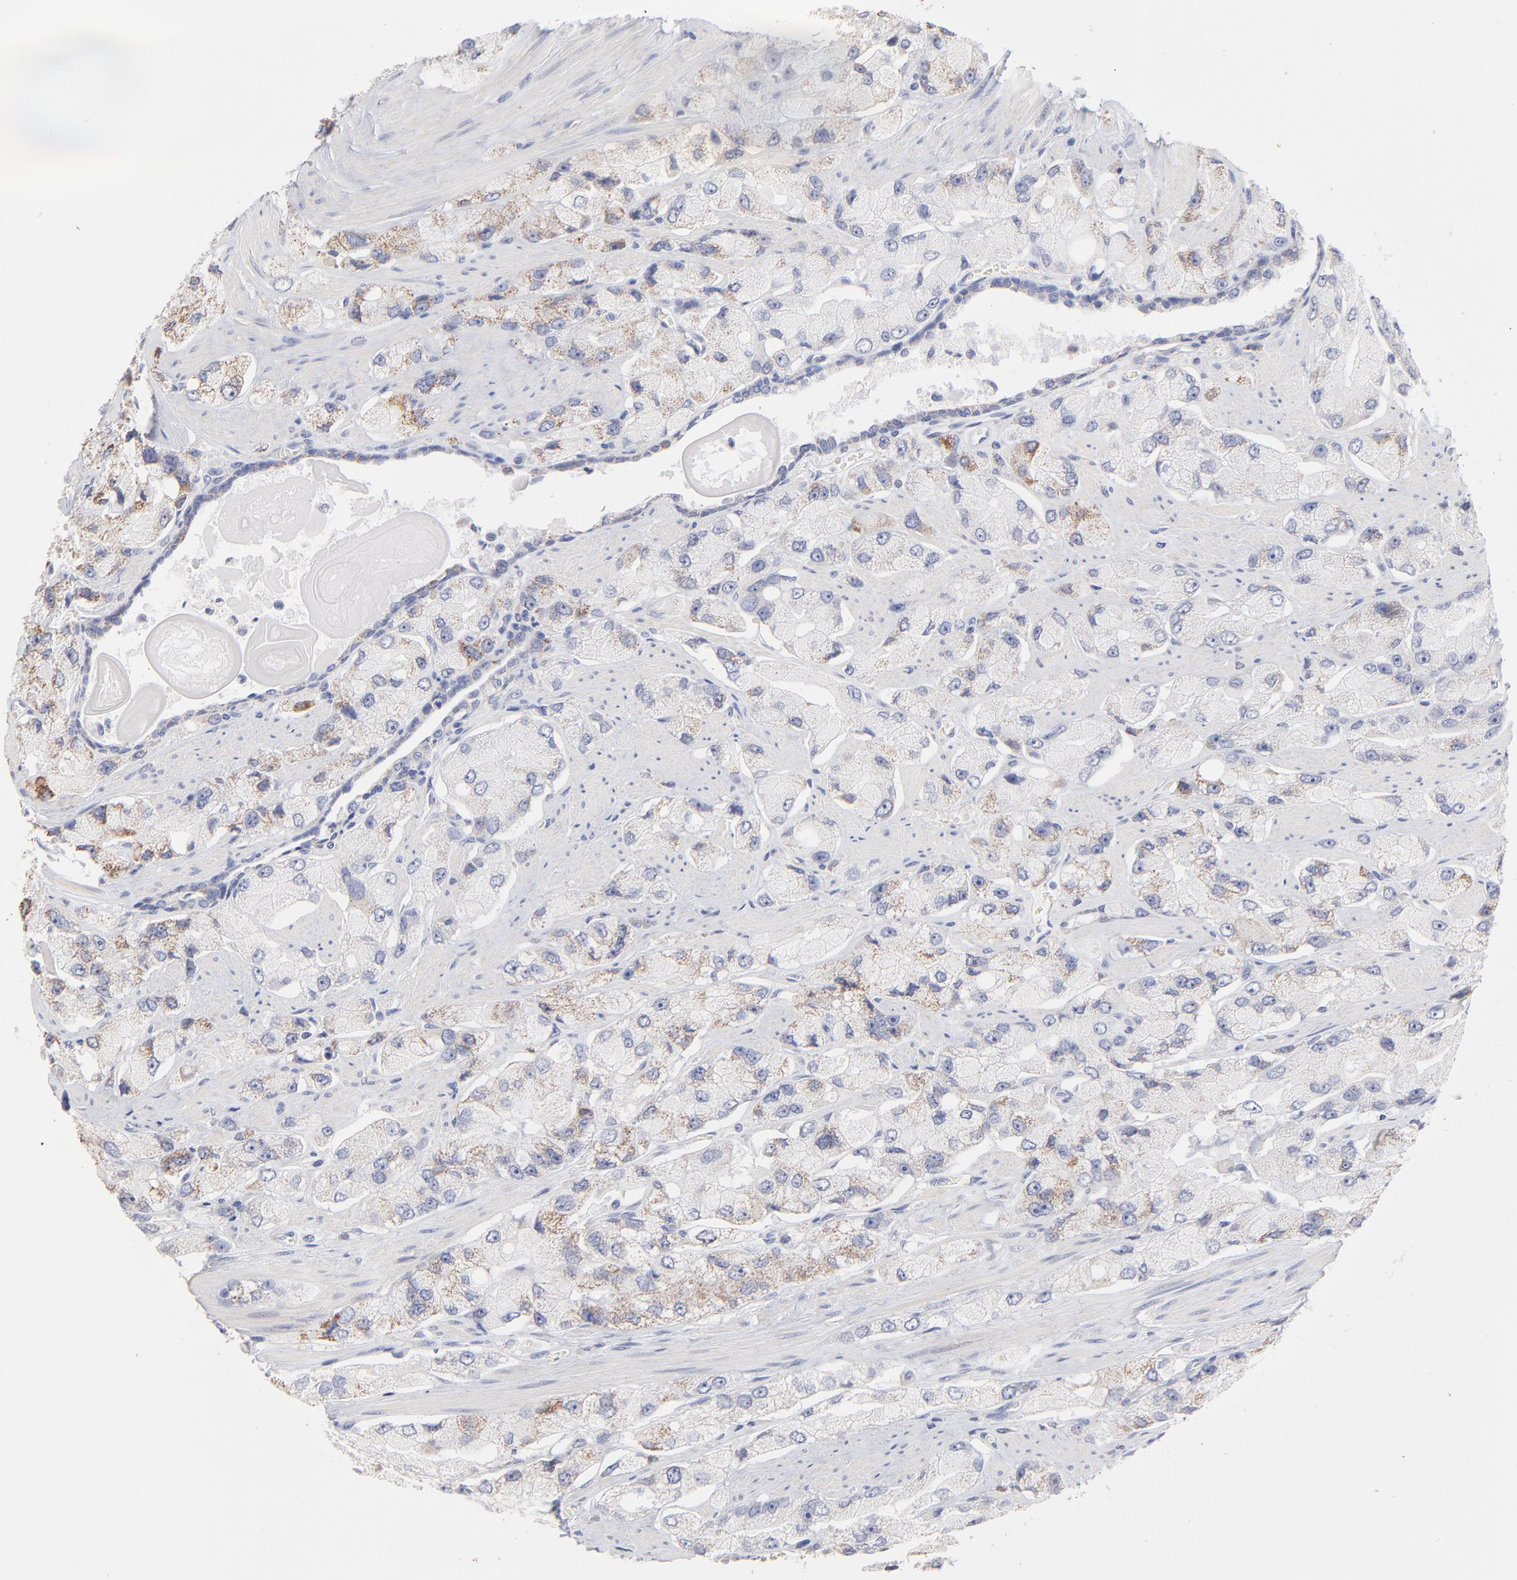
{"staining": {"intensity": "weak", "quantity": "25%-75%", "location": "cytoplasmic/membranous"}, "tissue": "prostate cancer", "cell_type": "Tumor cells", "image_type": "cancer", "snomed": [{"axis": "morphology", "description": "Adenocarcinoma, High grade"}, {"axis": "topography", "description": "Prostate"}], "caption": "Protein staining of high-grade adenocarcinoma (prostate) tissue reveals weak cytoplasmic/membranous staining in approximately 25%-75% of tumor cells.", "gene": "TST", "patient": {"sex": "male", "age": 58}}